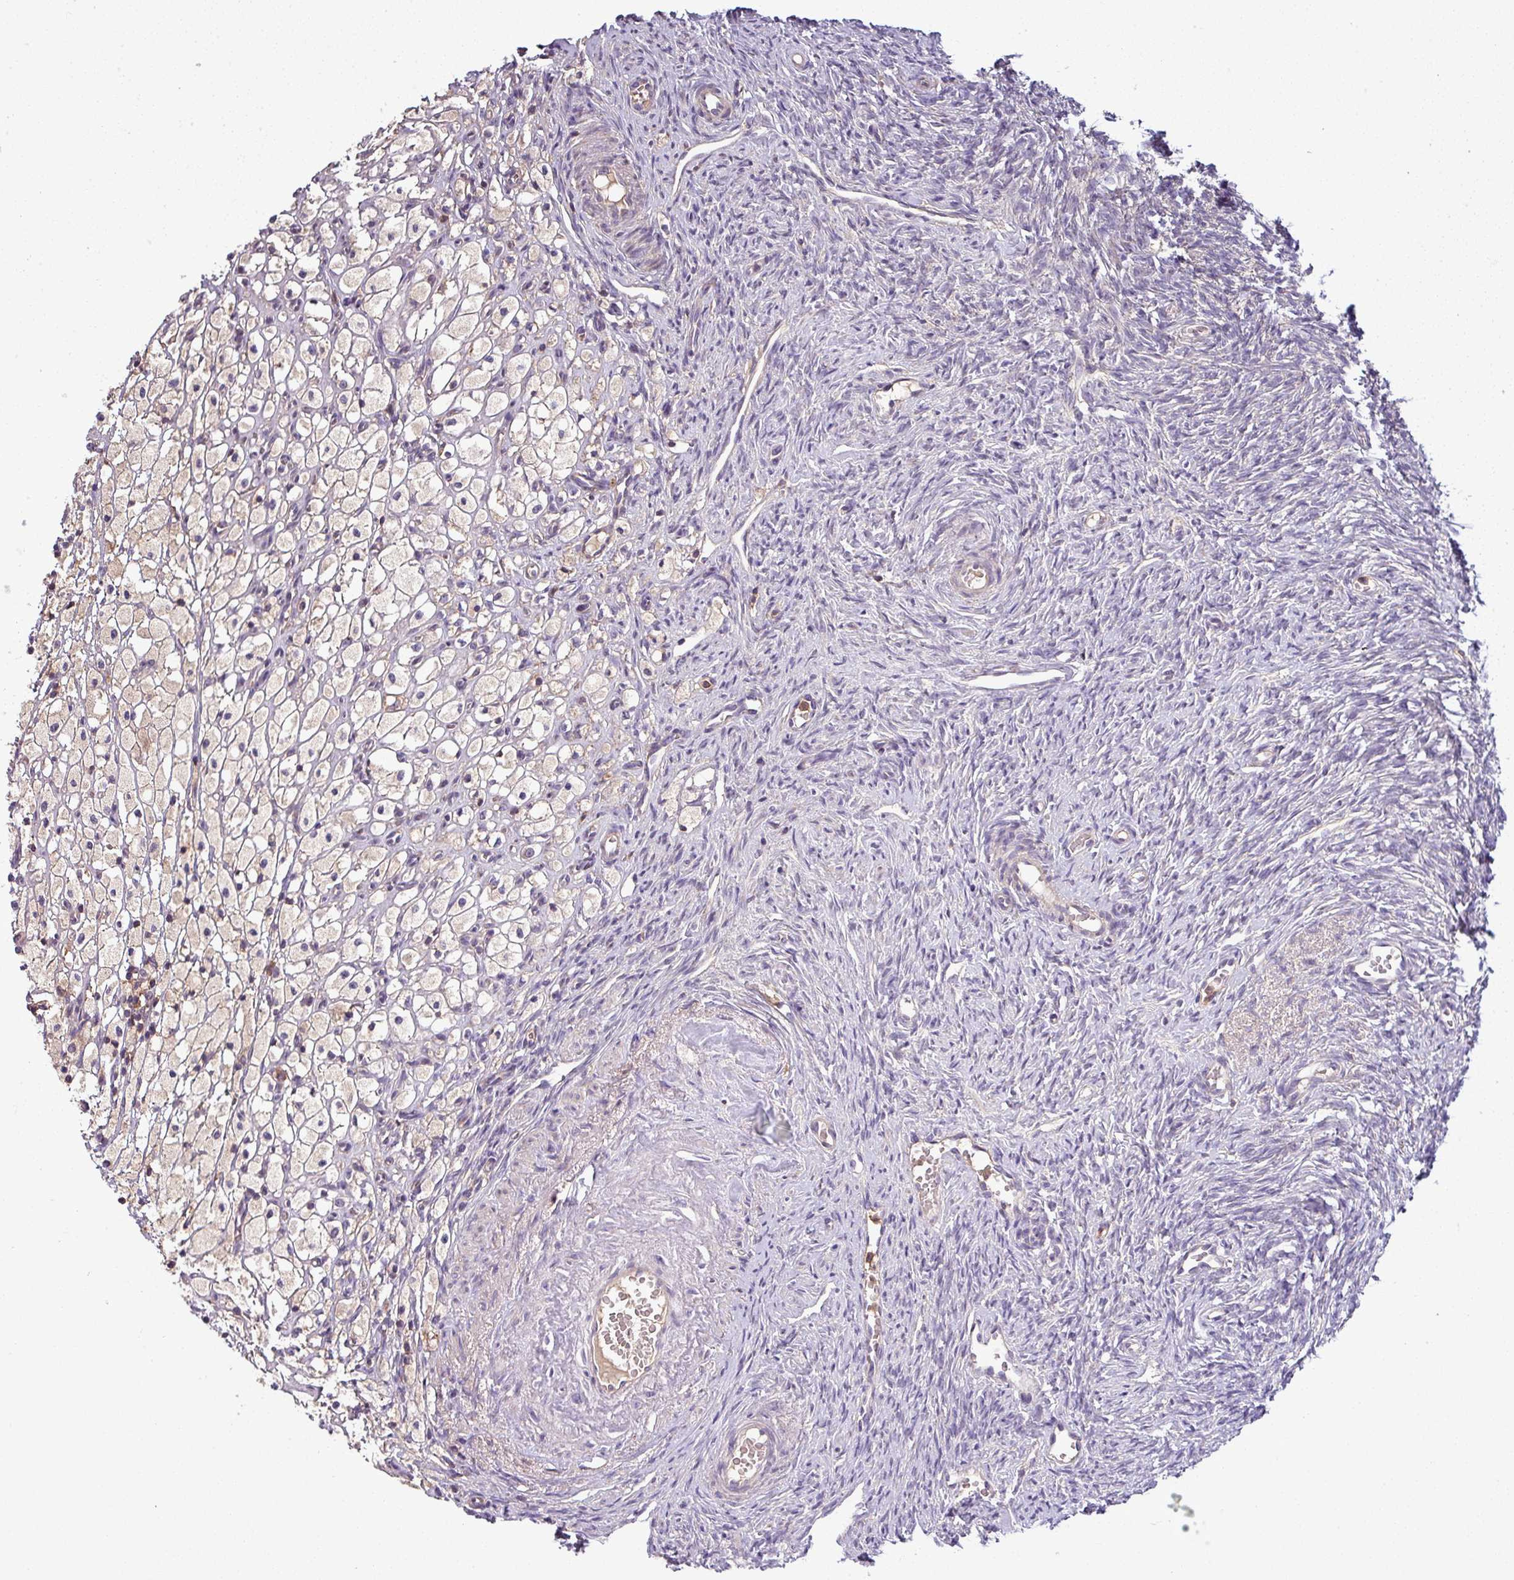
{"staining": {"intensity": "moderate", "quantity": ">75%", "location": "cytoplasmic/membranous"}, "tissue": "ovary", "cell_type": "Follicle cells", "image_type": "normal", "snomed": [{"axis": "morphology", "description": "Normal tissue, NOS"}, {"axis": "topography", "description": "Ovary"}], "caption": "An IHC histopathology image of unremarkable tissue is shown. Protein staining in brown highlights moderate cytoplasmic/membranous positivity in ovary within follicle cells.", "gene": "LRRC74B", "patient": {"sex": "female", "age": 51}}